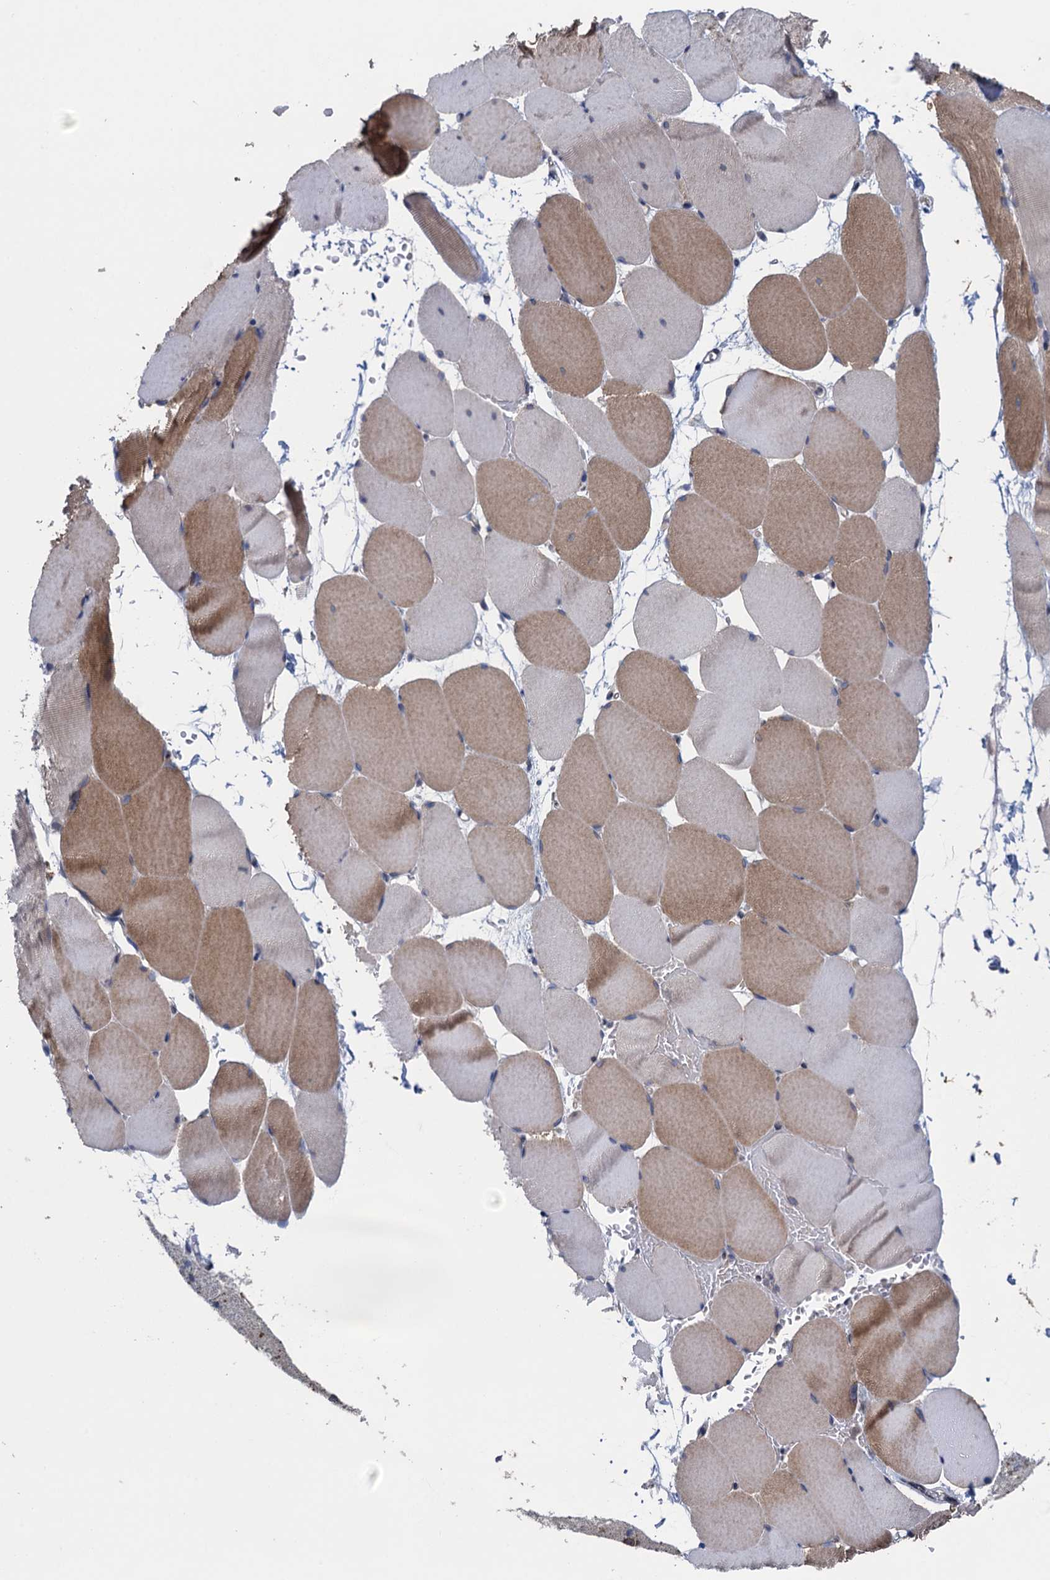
{"staining": {"intensity": "moderate", "quantity": "<25%", "location": "cytoplasmic/membranous"}, "tissue": "skeletal muscle", "cell_type": "Myocytes", "image_type": "normal", "snomed": [{"axis": "morphology", "description": "Normal tissue, NOS"}, {"axis": "topography", "description": "Skeletal muscle"}, {"axis": "topography", "description": "Parathyroid gland"}], "caption": "A brown stain labels moderate cytoplasmic/membranous expression of a protein in myocytes of normal human skeletal muscle. (IHC, brightfield microscopy, high magnification).", "gene": "CTU2", "patient": {"sex": "female", "age": 37}}